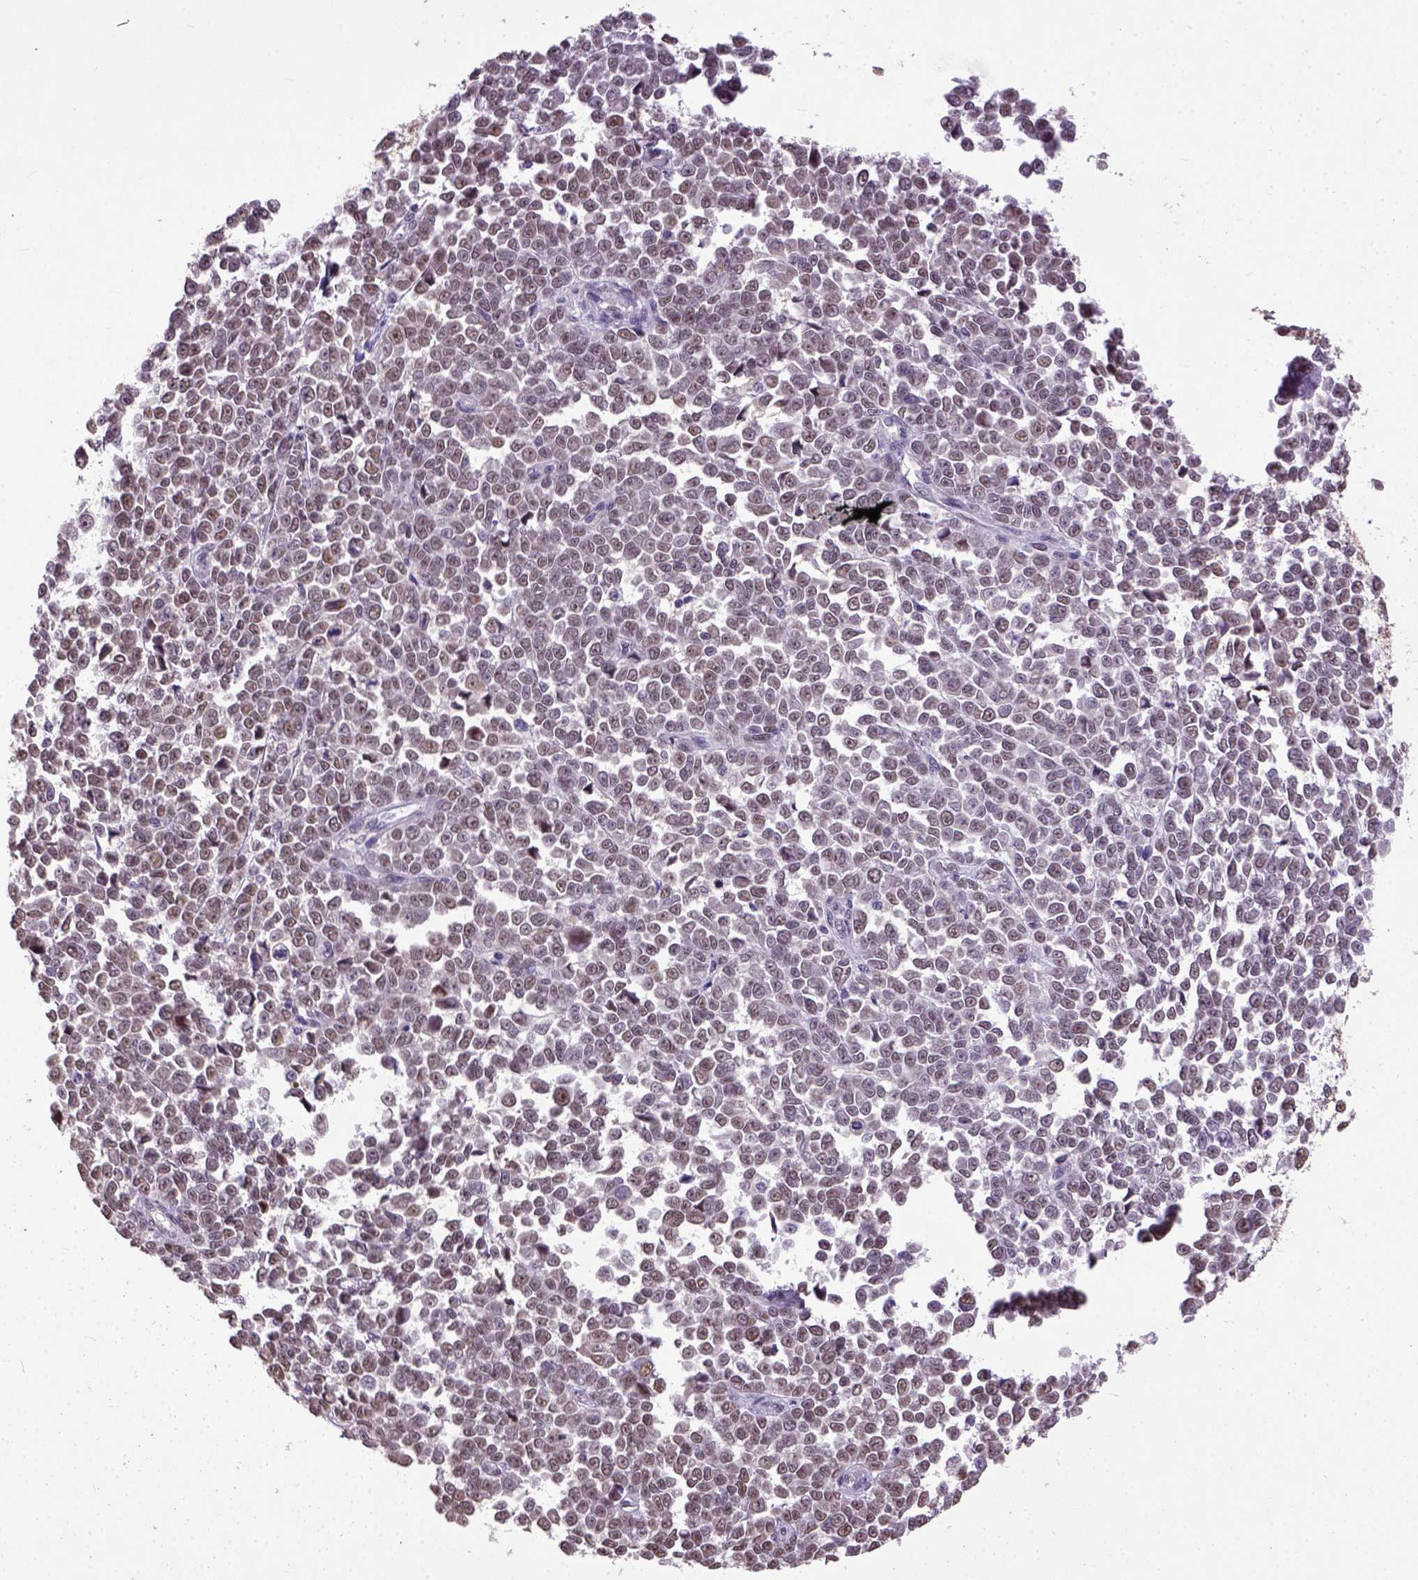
{"staining": {"intensity": "moderate", "quantity": ">75%", "location": "nuclear"}, "tissue": "melanoma", "cell_type": "Tumor cells", "image_type": "cancer", "snomed": [{"axis": "morphology", "description": "Malignant melanoma, NOS"}, {"axis": "topography", "description": "Skin"}], "caption": "High-magnification brightfield microscopy of melanoma stained with DAB (brown) and counterstained with hematoxylin (blue). tumor cells exhibit moderate nuclear expression is identified in approximately>75% of cells.", "gene": "UBA3", "patient": {"sex": "female", "age": 95}}